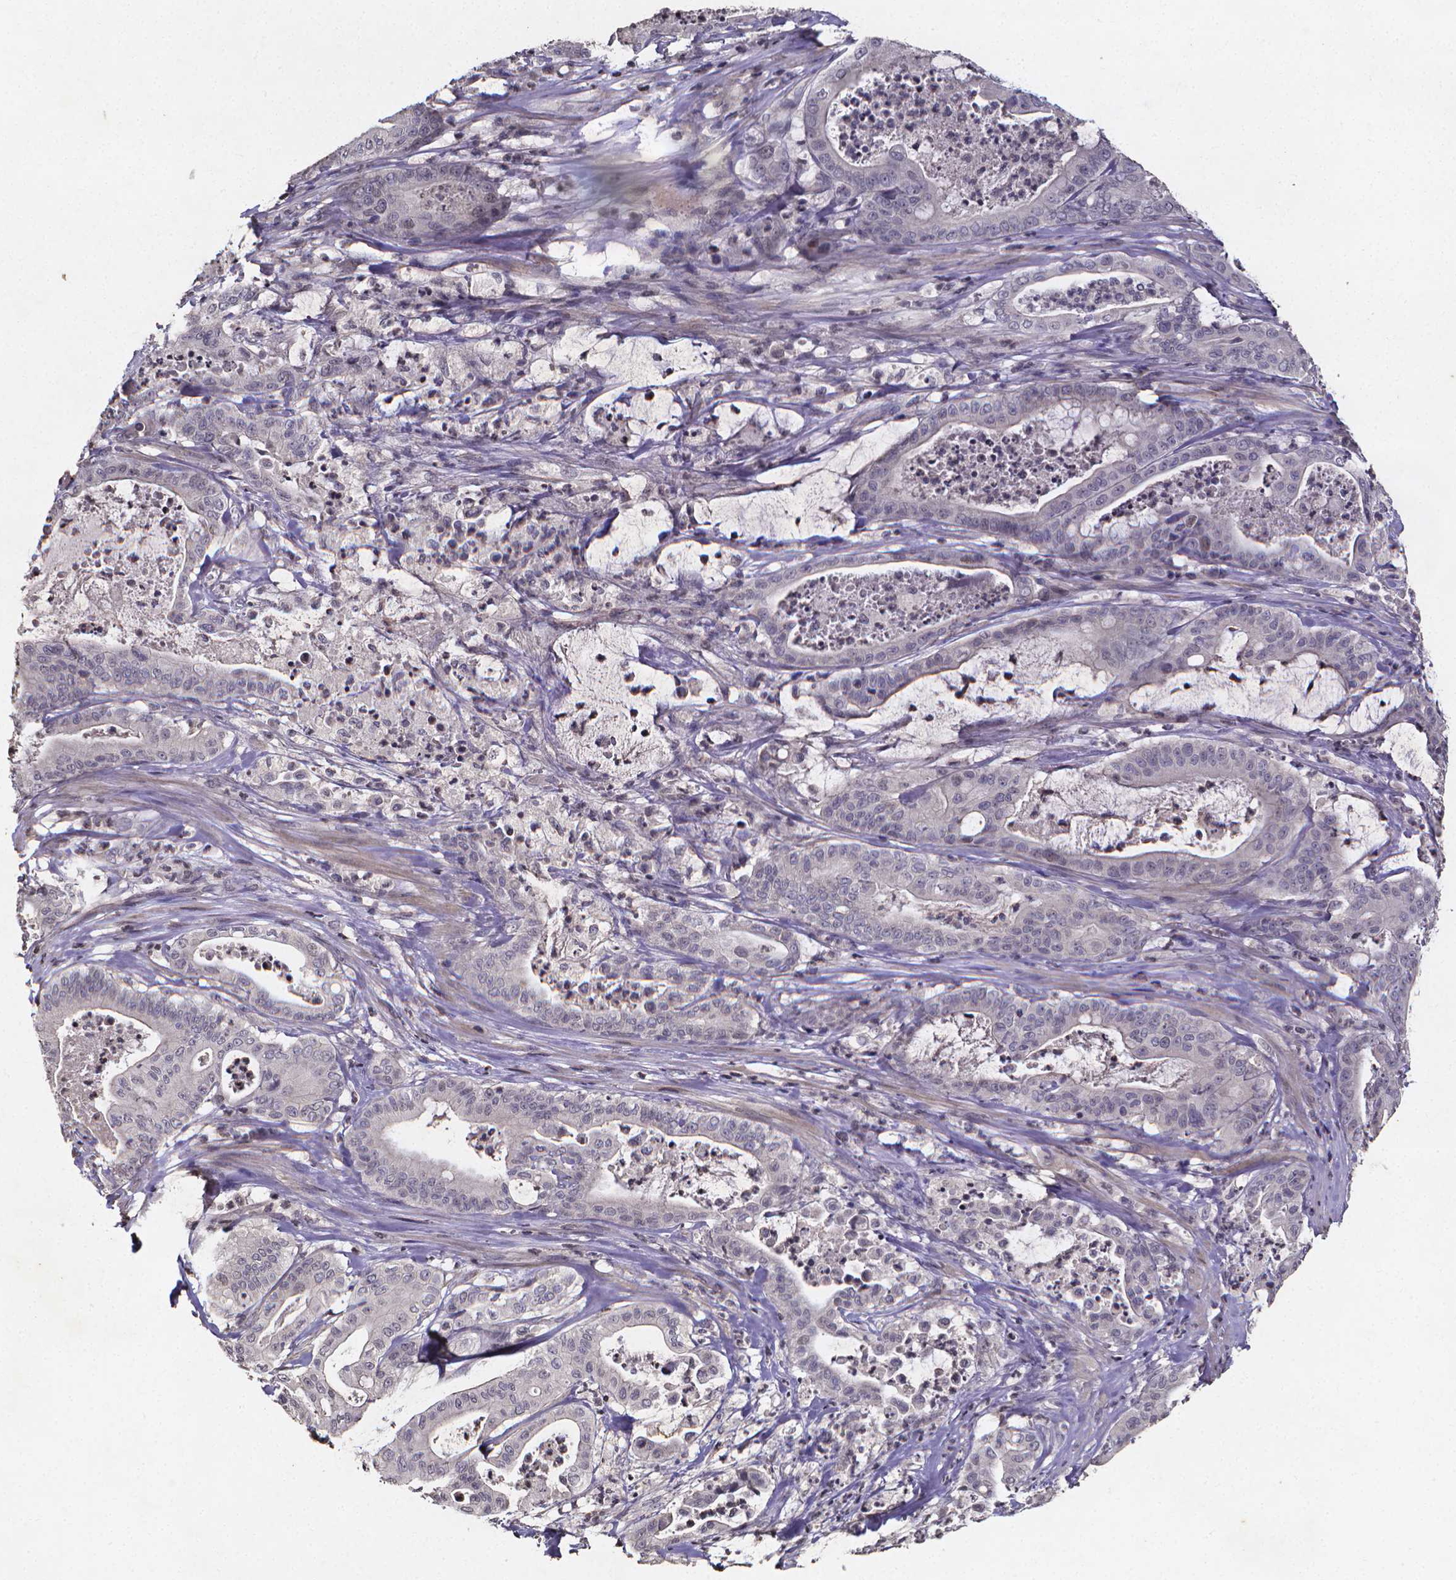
{"staining": {"intensity": "negative", "quantity": "none", "location": "none"}, "tissue": "pancreatic cancer", "cell_type": "Tumor cells", "image_type": "cancer", "snomed": [{"axis": "morphology", "description": "Adenocarcinoma, NOS"}, {"axis": "topography", "description": "Pancreas"}], "caption": "The immunohistochemistry (IHC) image has no significant positivity in tumor cells of pancreatic adenocarcinoma tissue.", "gene": "TP73", "patient": {"sex": "male", "age": 71}}